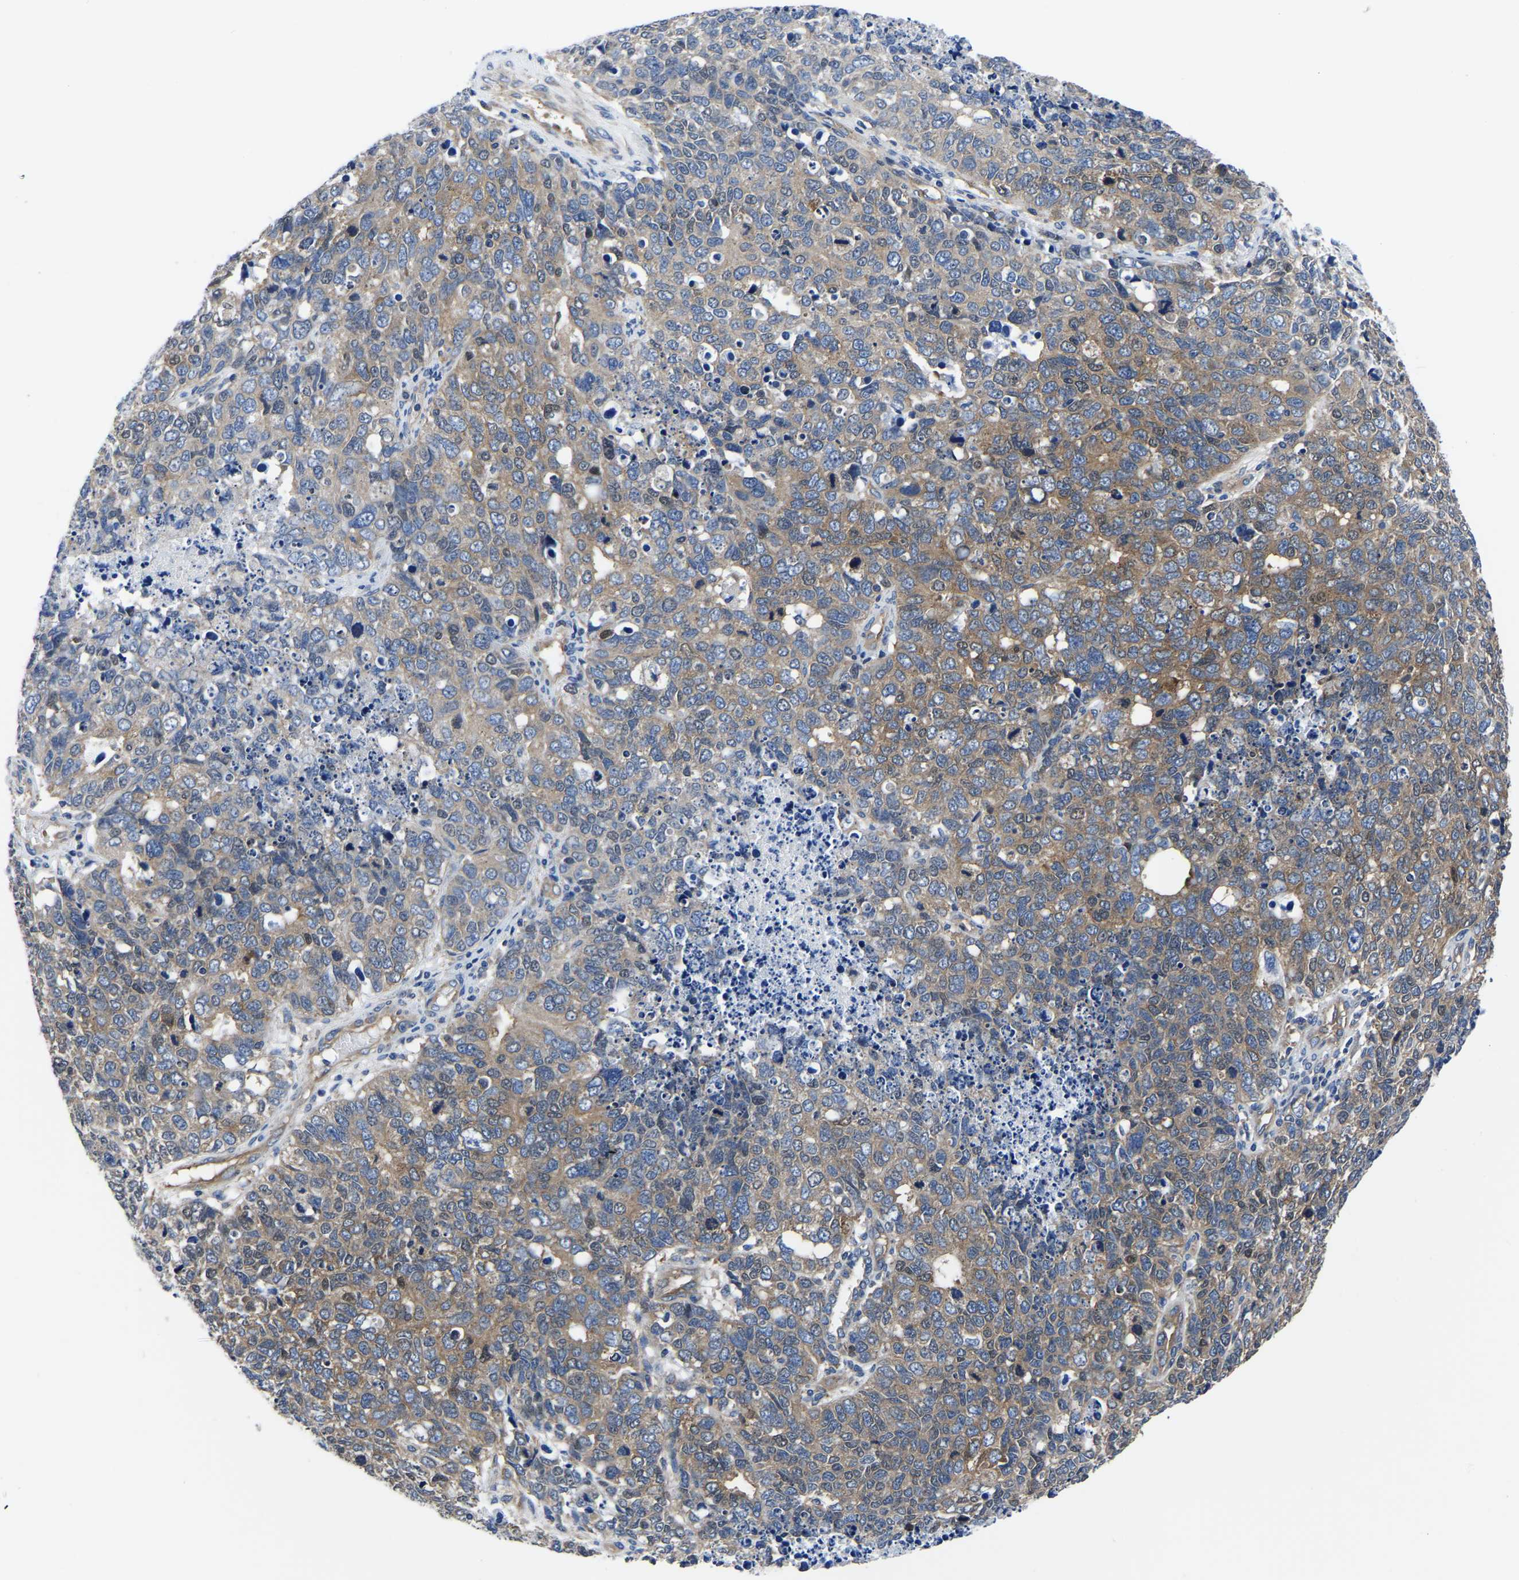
{"staining": {"intensity": "moderate", "quantity": ">75%", "location": "cytoplasmic/membranous"}, "tissue": "cervical cancer", "cell_type": "Tumor cells", "image_type": "cancer", "snomed": [{"axis": "morphology", "description": "Squamous cell carcinoma, NOS"}, {"axis": "topography", "description": "Cervix"}], "caption": "Human squamous cell carcinoma (cervical) stained with a protein marker shows moderate staining in tumor cells.", "gene": "TFG", "patient": {"sex": "female", "age": 63}}